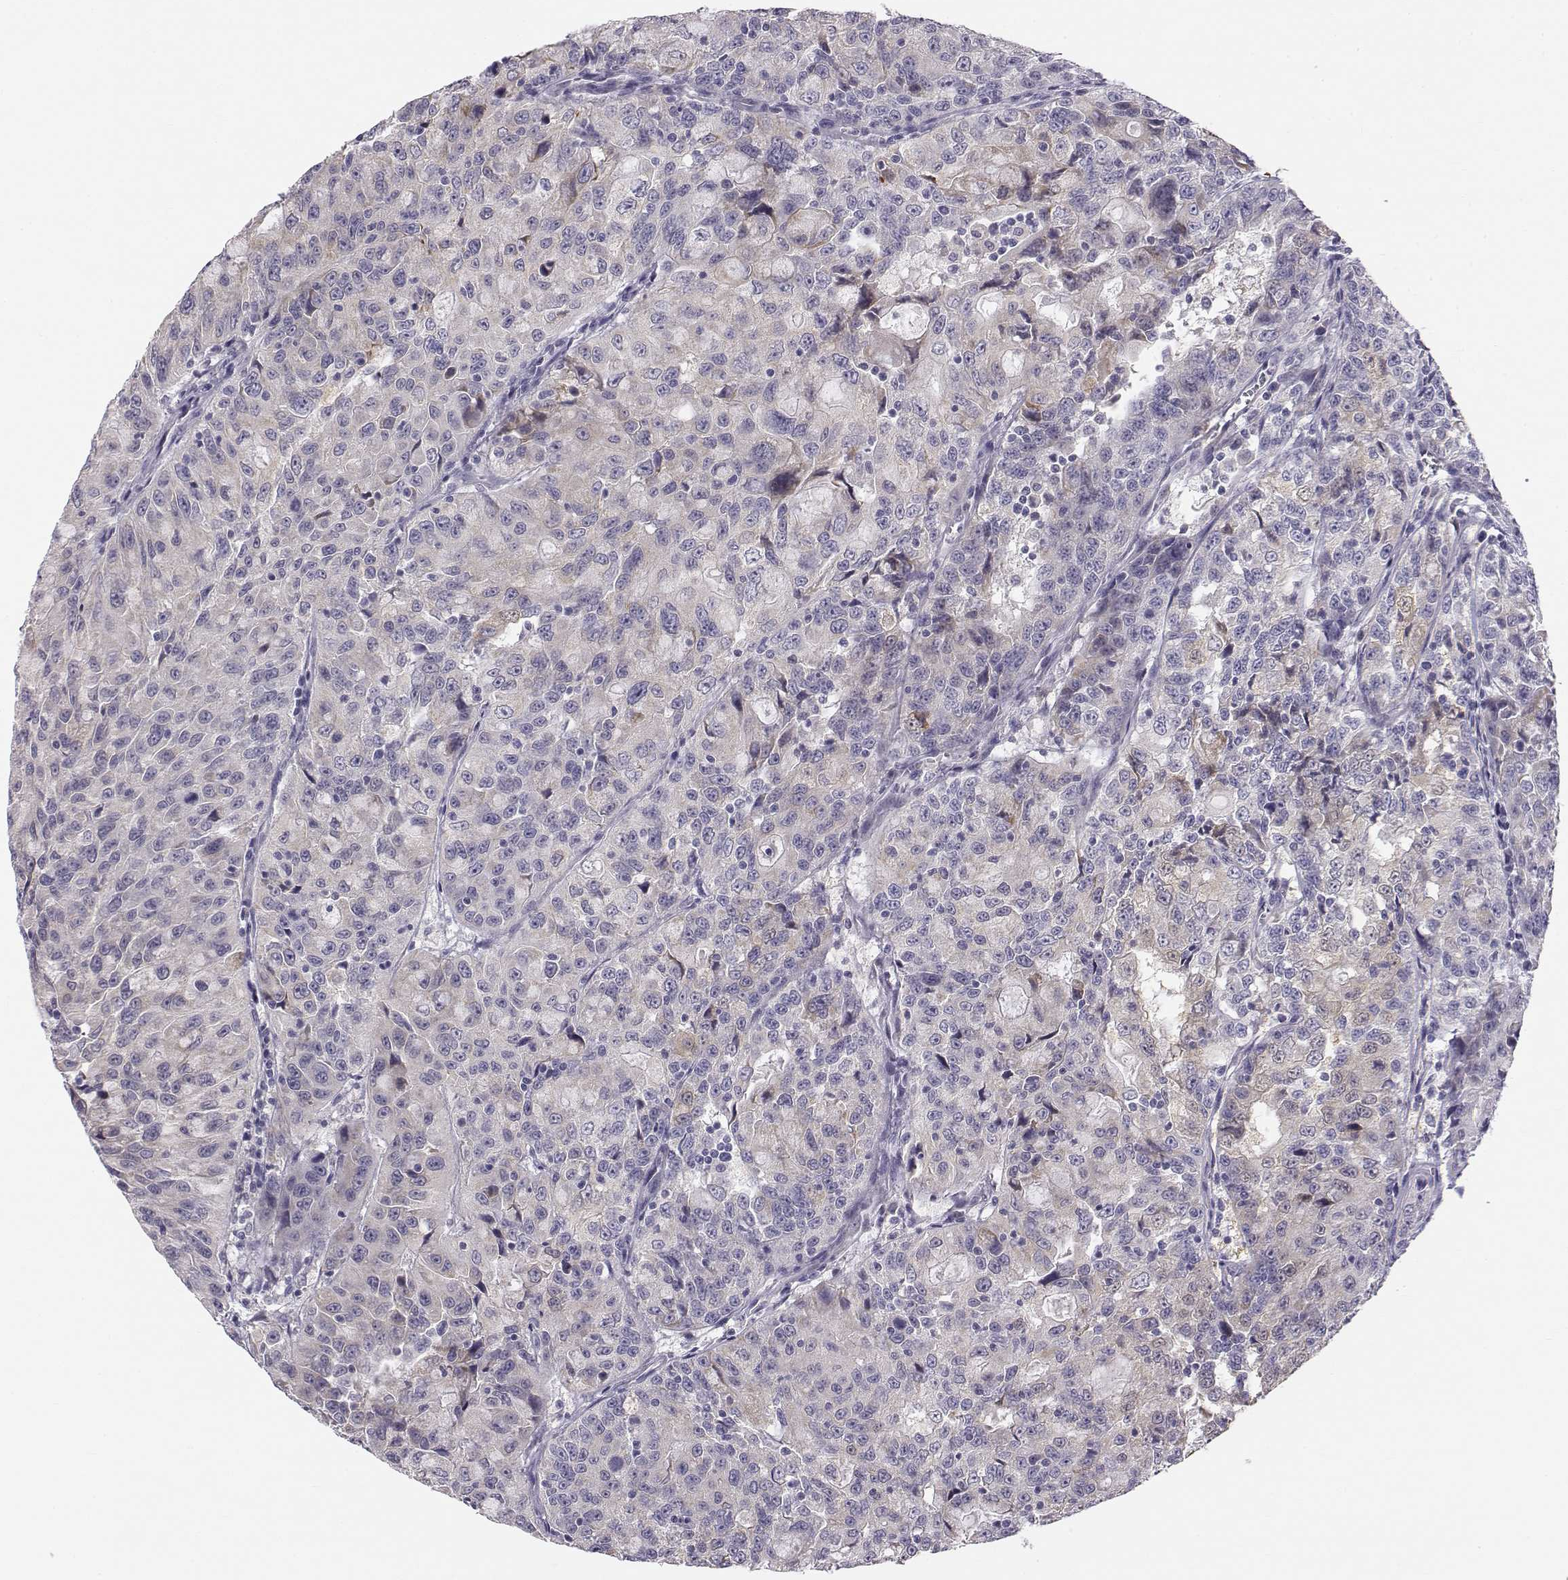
{"staining": {"intensity": "weak", "quantity": "25%-75%", "location": "cytoplasmic/membranous"}, "tissue": "urothelial cancer", "cell_type": "Tumor cells", "image_type": "cancer", "snomed": [{"axis": "morphology", "description": "Urothelial carcinoma, NOS"}, {"axis": "morphology", "description": "Urothelial carcinoma, High grade"}, {"axis": "topography", "description": "Urinary bladder"}], "caption": "Urothelial cancer tissue displays weak cytoplasmic/membranous positivity in approximately 25%-75% of tumor cells, visualized by immunohistochemistry.", "gene": "ACSL6", "patient": {"sex": "female", "age": 73}}